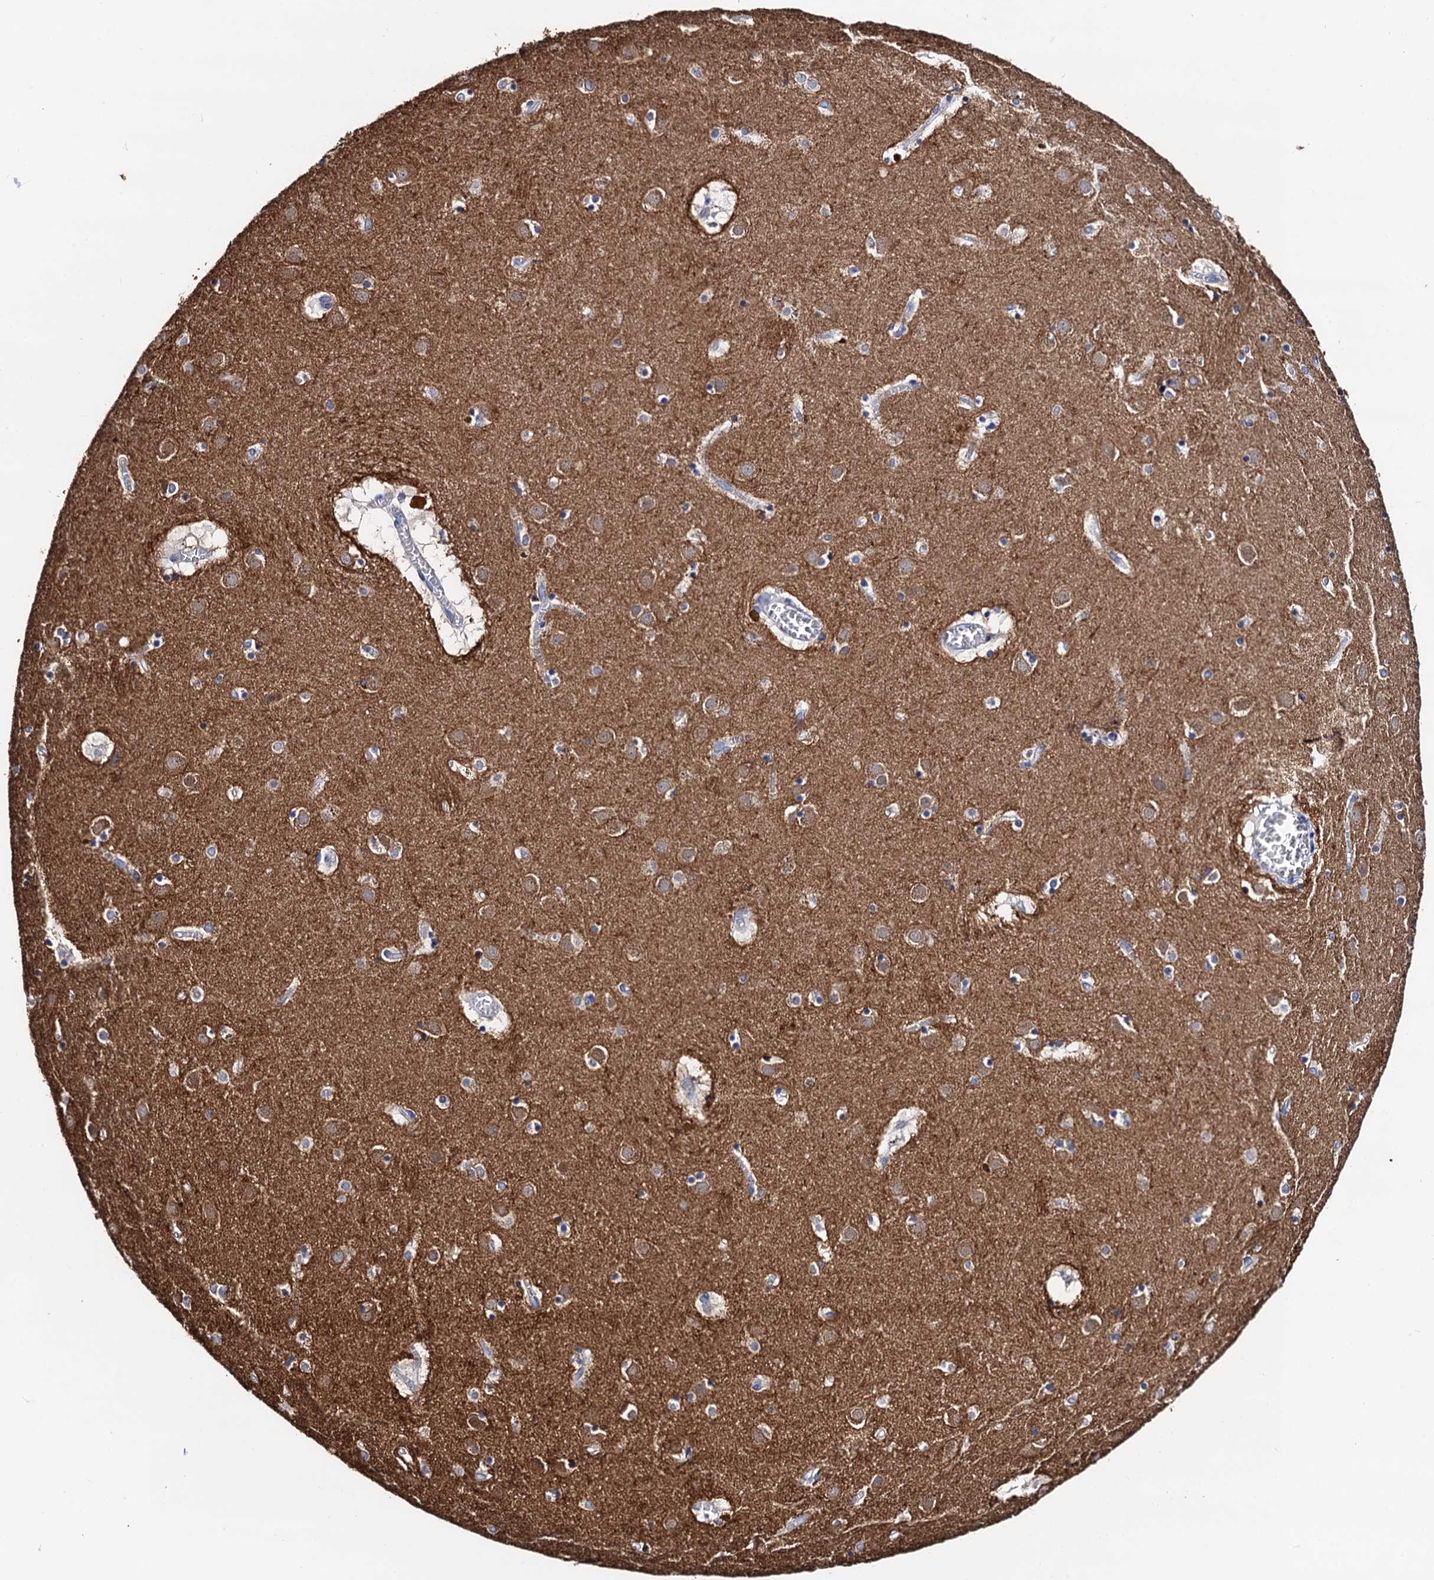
{"staining": {"intensity": "weak", "quantity": "<25%", "location": "cytoplasmic/membranous"}, "tissue": "caudate", "cell_type": "Glial cells", "image_type": "normal", "snomed": [{"axis": "morphology", "description": "Normal tissue, NOS"}, {"axis": "topography", "description": "Lateral ventricle wall"}], "caption": "IHC of unremarkable human caudate shows no positivity in glial cells.", "gene": "ZDHHC18", "patient": {"sex": "male", "age": 70}}